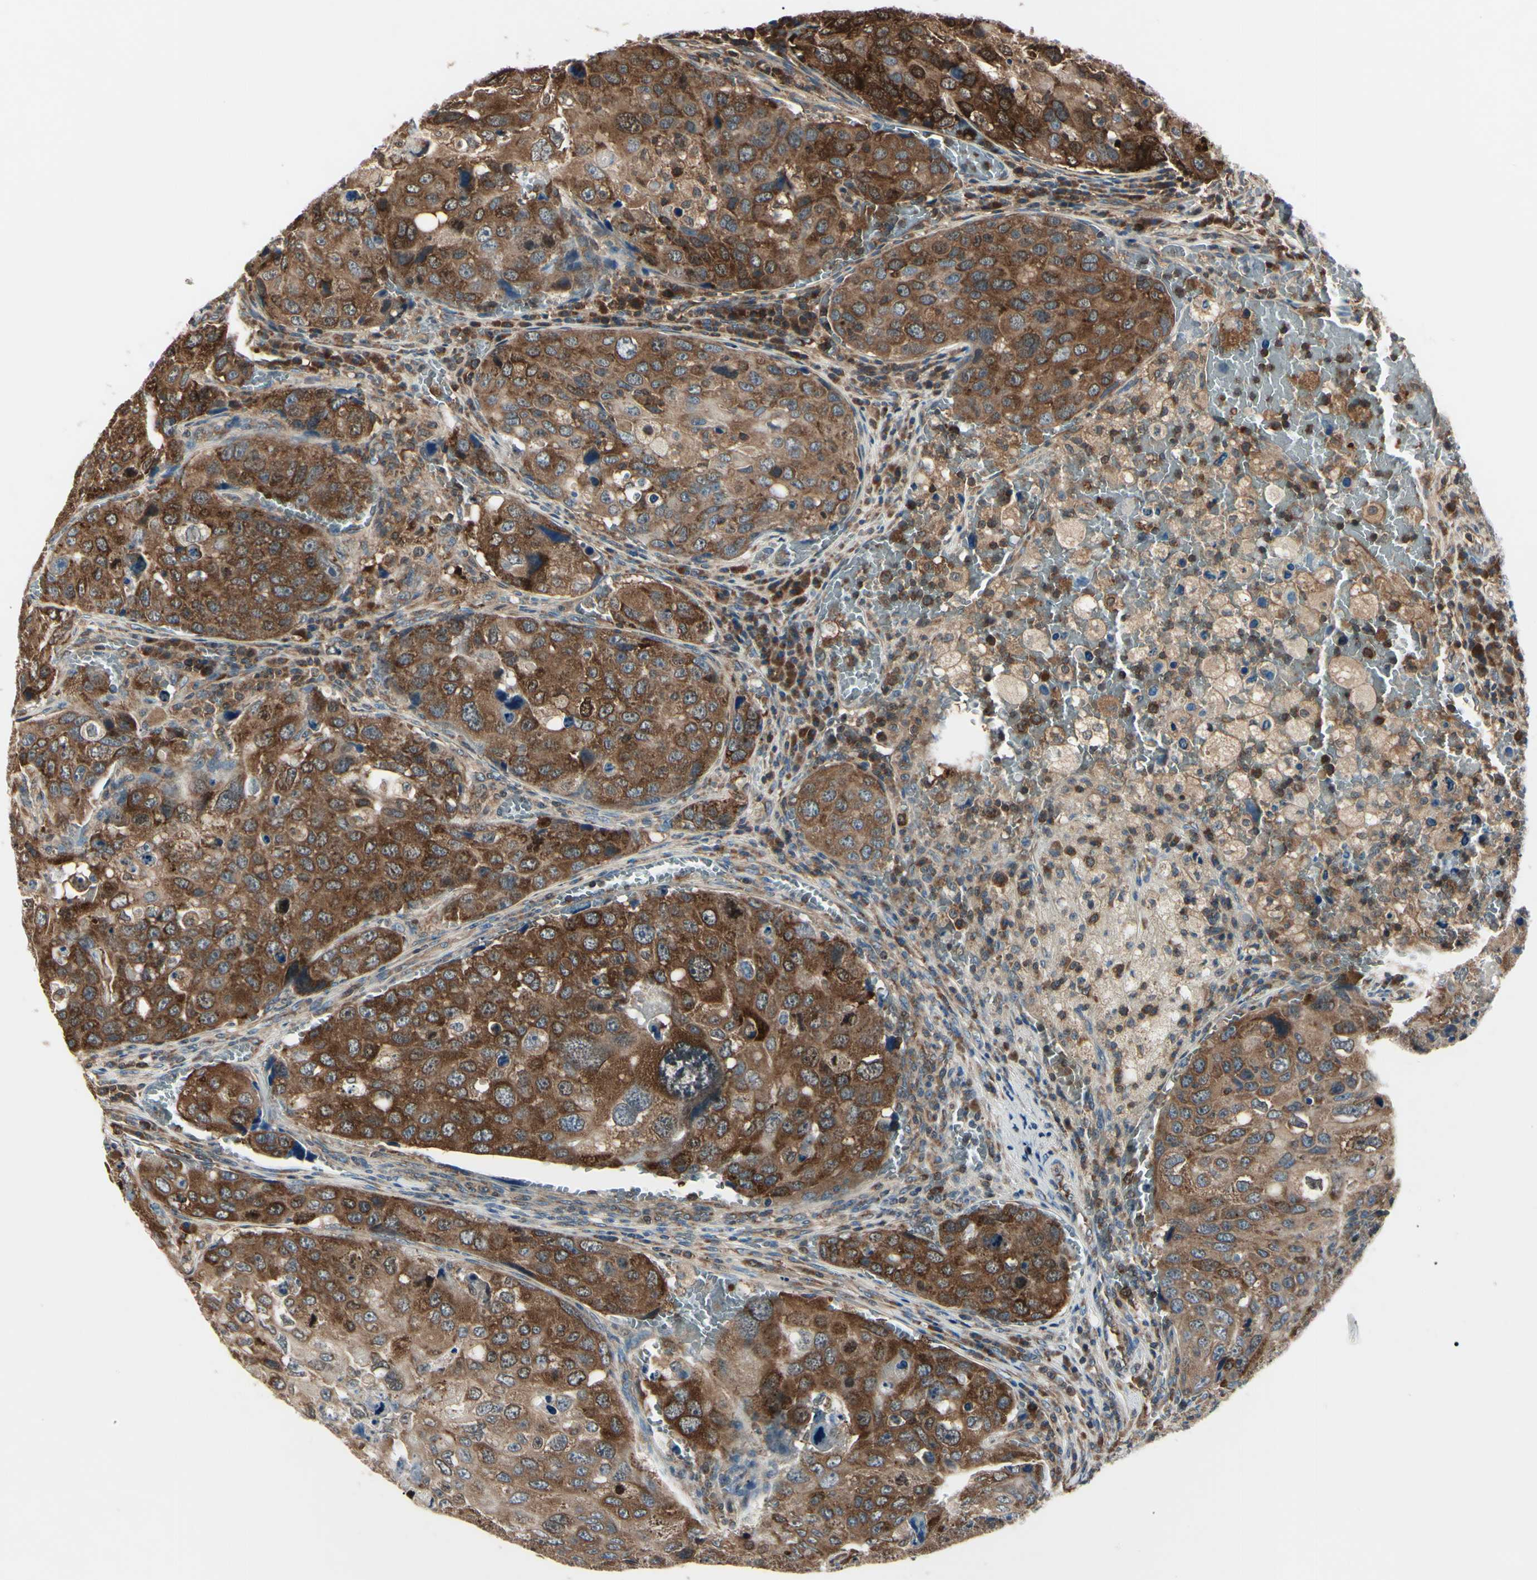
{"staining": {"intensity": "strong", "quantity": "25%-75%", "location": "cytoplasmic/membranous,nuclear"}, "tissue": "urothelial cancer", "cell_type": "Tumor cells", "image_type": "cancer", "snomed": [{"axis": "morphology", "description": "Urothelial carcinoma, High grade"}, {"axis": "topography", "description": "Lymph node"}, {"axis": "topography", "description": "Urinary bladder"}], "caption": "Immunohistochemistry (IHC) image of neoplastic tissue: human high-grade urothelial carcinoma stained using immunohistochemistry displays high levels of strong protein expression localized specifically in the cytoplasmic/membranous and nuclear of tumor cells, appearing as a cytoplasmic/membranous and nuclear brown color.", "gene": "MAPRE1", "patient": {"sex": "male", "age": 51}}